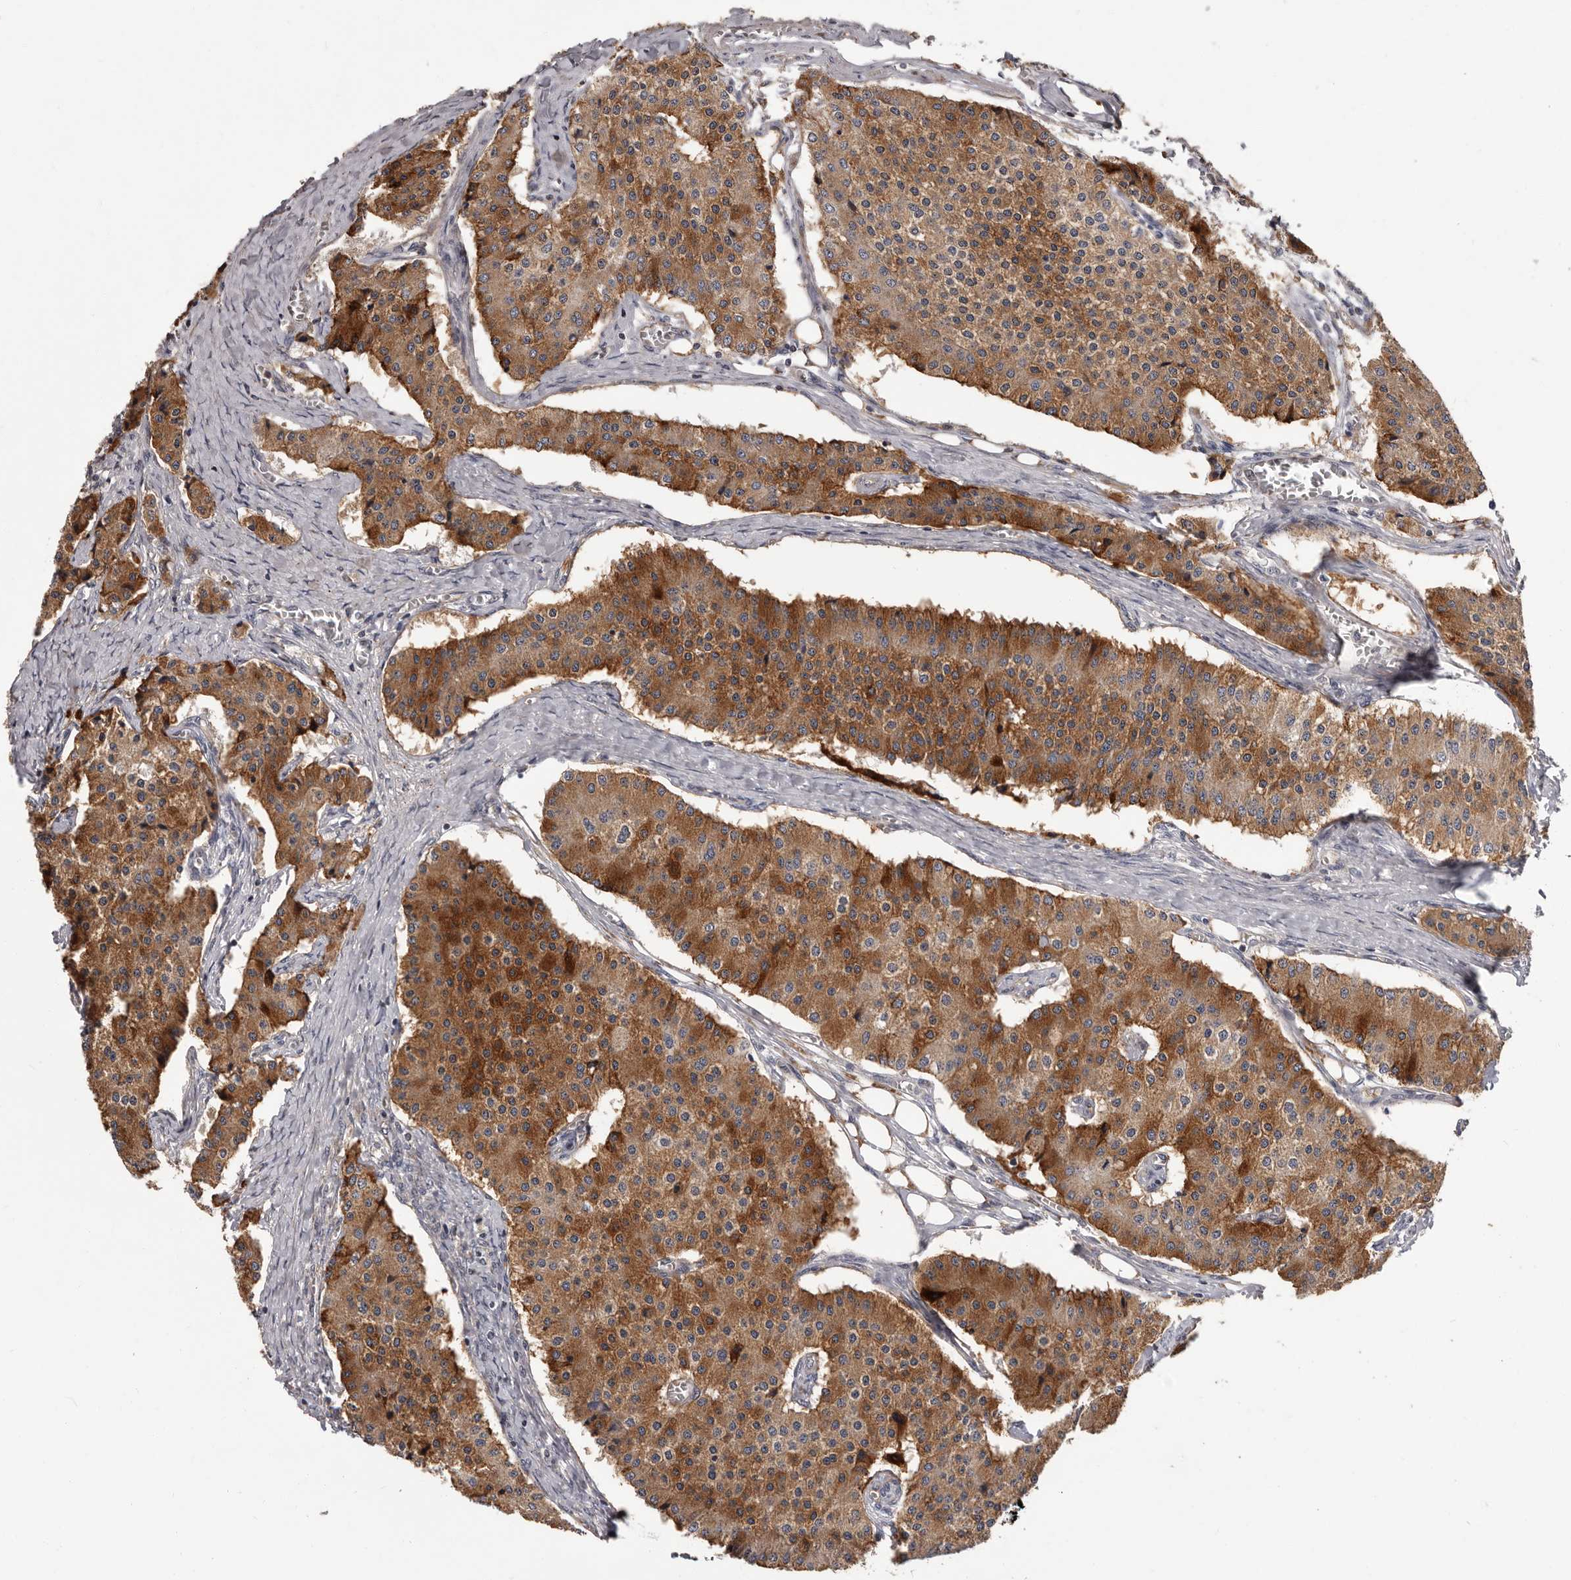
{"staining": {"intensity": "moderate", "quantity": ">75%", "location": "cytoplasmic/membranous"}, "tissue": "carcinoid", "cell_type": "Tumor cells", "image_type": "cancer", "snomed": [{"axis": "morphology", "description": "Carcinoid, malignant, NOS"}, {"axis": "topography", "description": "Colon"}], "caption": "Carcinoid stained for a protein exhibits moderate cytoplasmic/membranous positivity in tumor cells. The staining was performed using DAB to visualize the protein expression in brown, while the nuclei were stained in blue with hematoxylin (Magnification: 20x).", "gene": "VPS37A", "patient": {"sex": "female", "age": 52}}